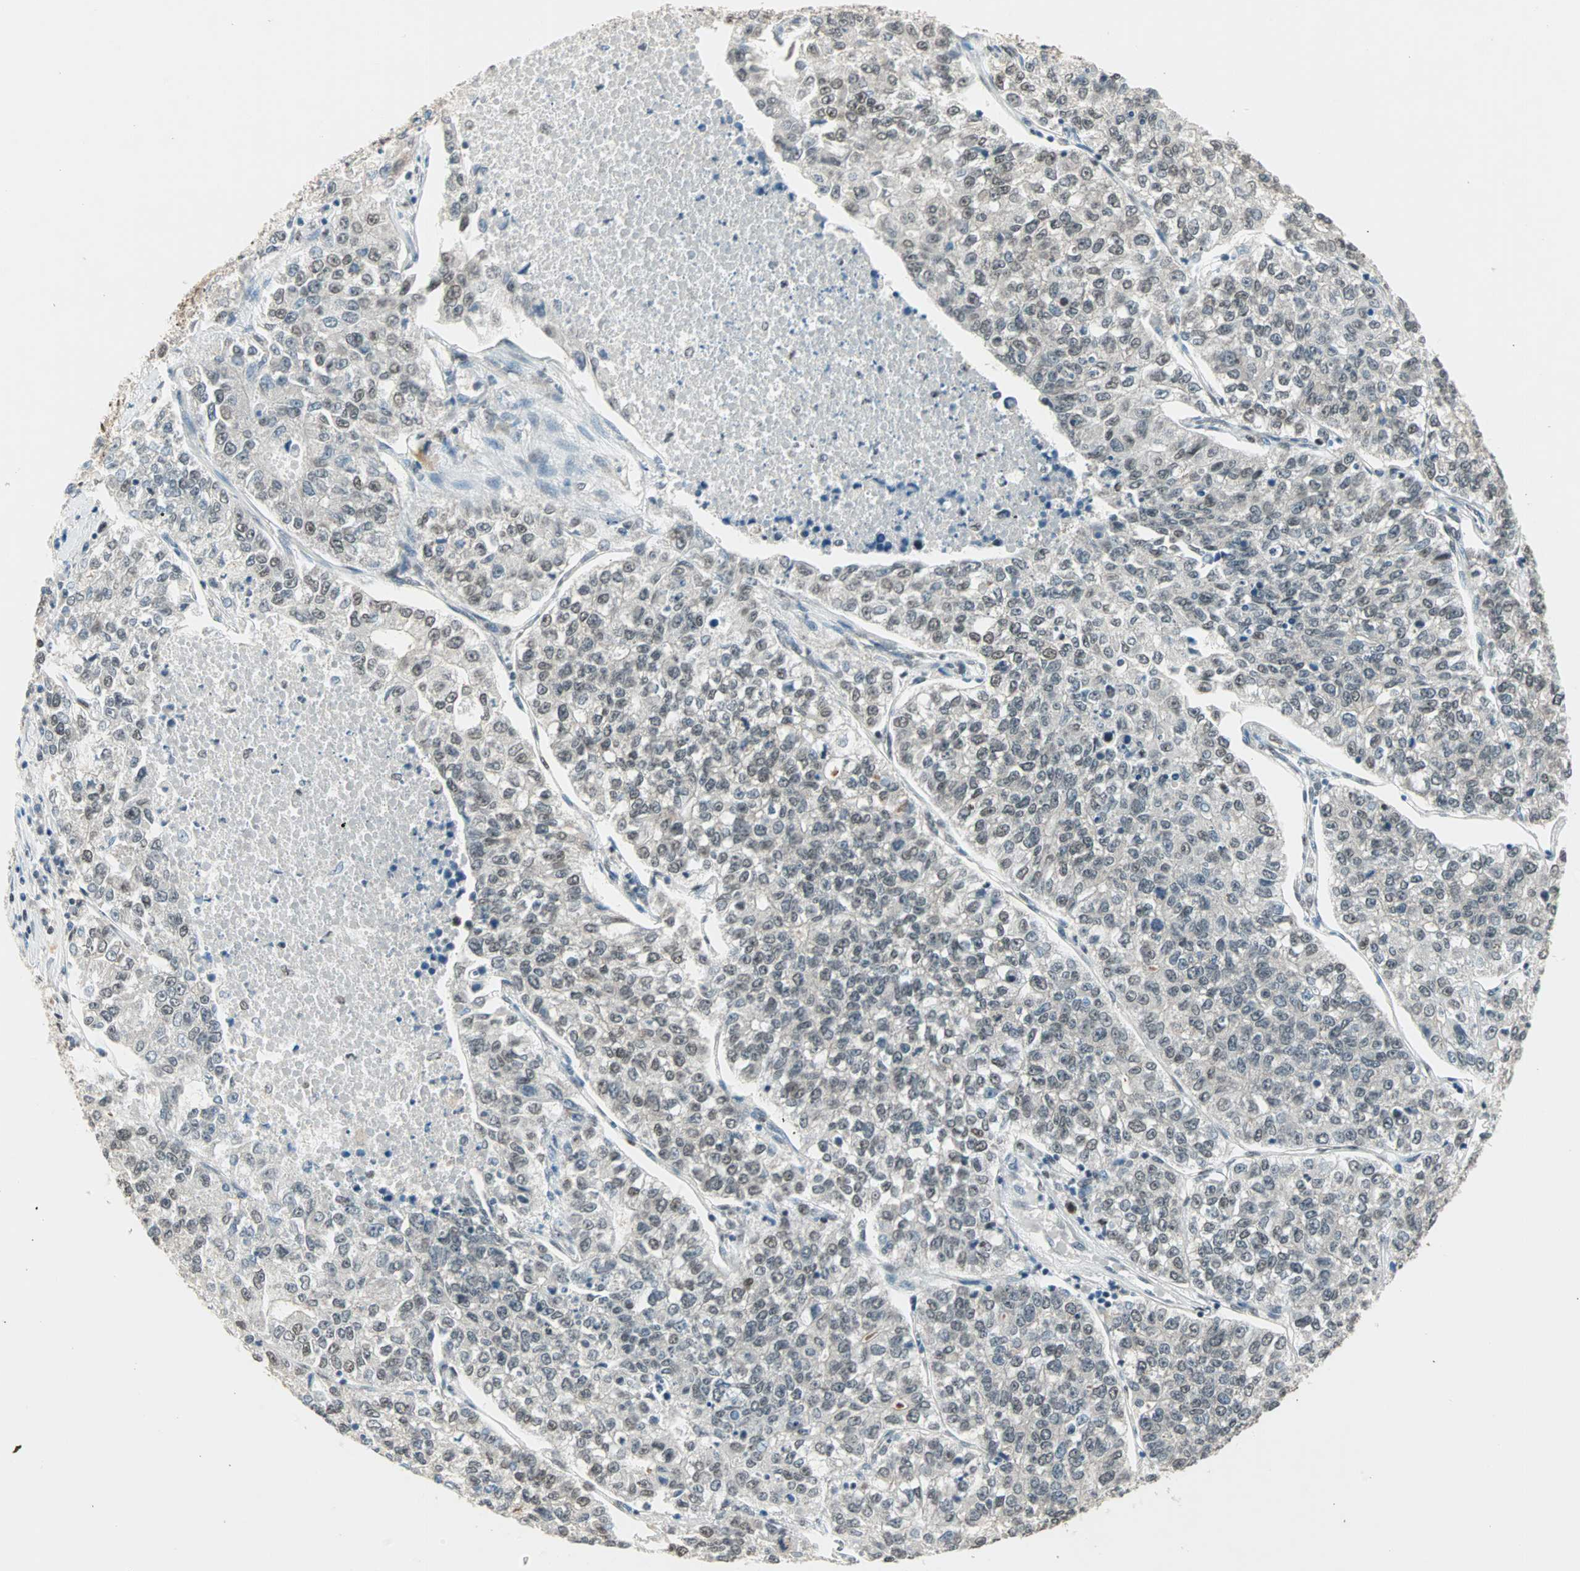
{"staining": {"intensity": "weak", "quantity": "<25%", "location": "nuclear"}, "tissue": "lung cancer", "cell_type": "Tumor cells", "image_type": "cancer", "snomed": [{"axis": "morphology", "description": "Adenocarcinoma, NOS"}, {"axis": "topography", "description": "Lung"}], "caption": "Tumor cells are negative for brown protein staining in lung adenocarcinoma.", "gene": "DAZAP1", "patient": {"sex": "male", "age": 49}}